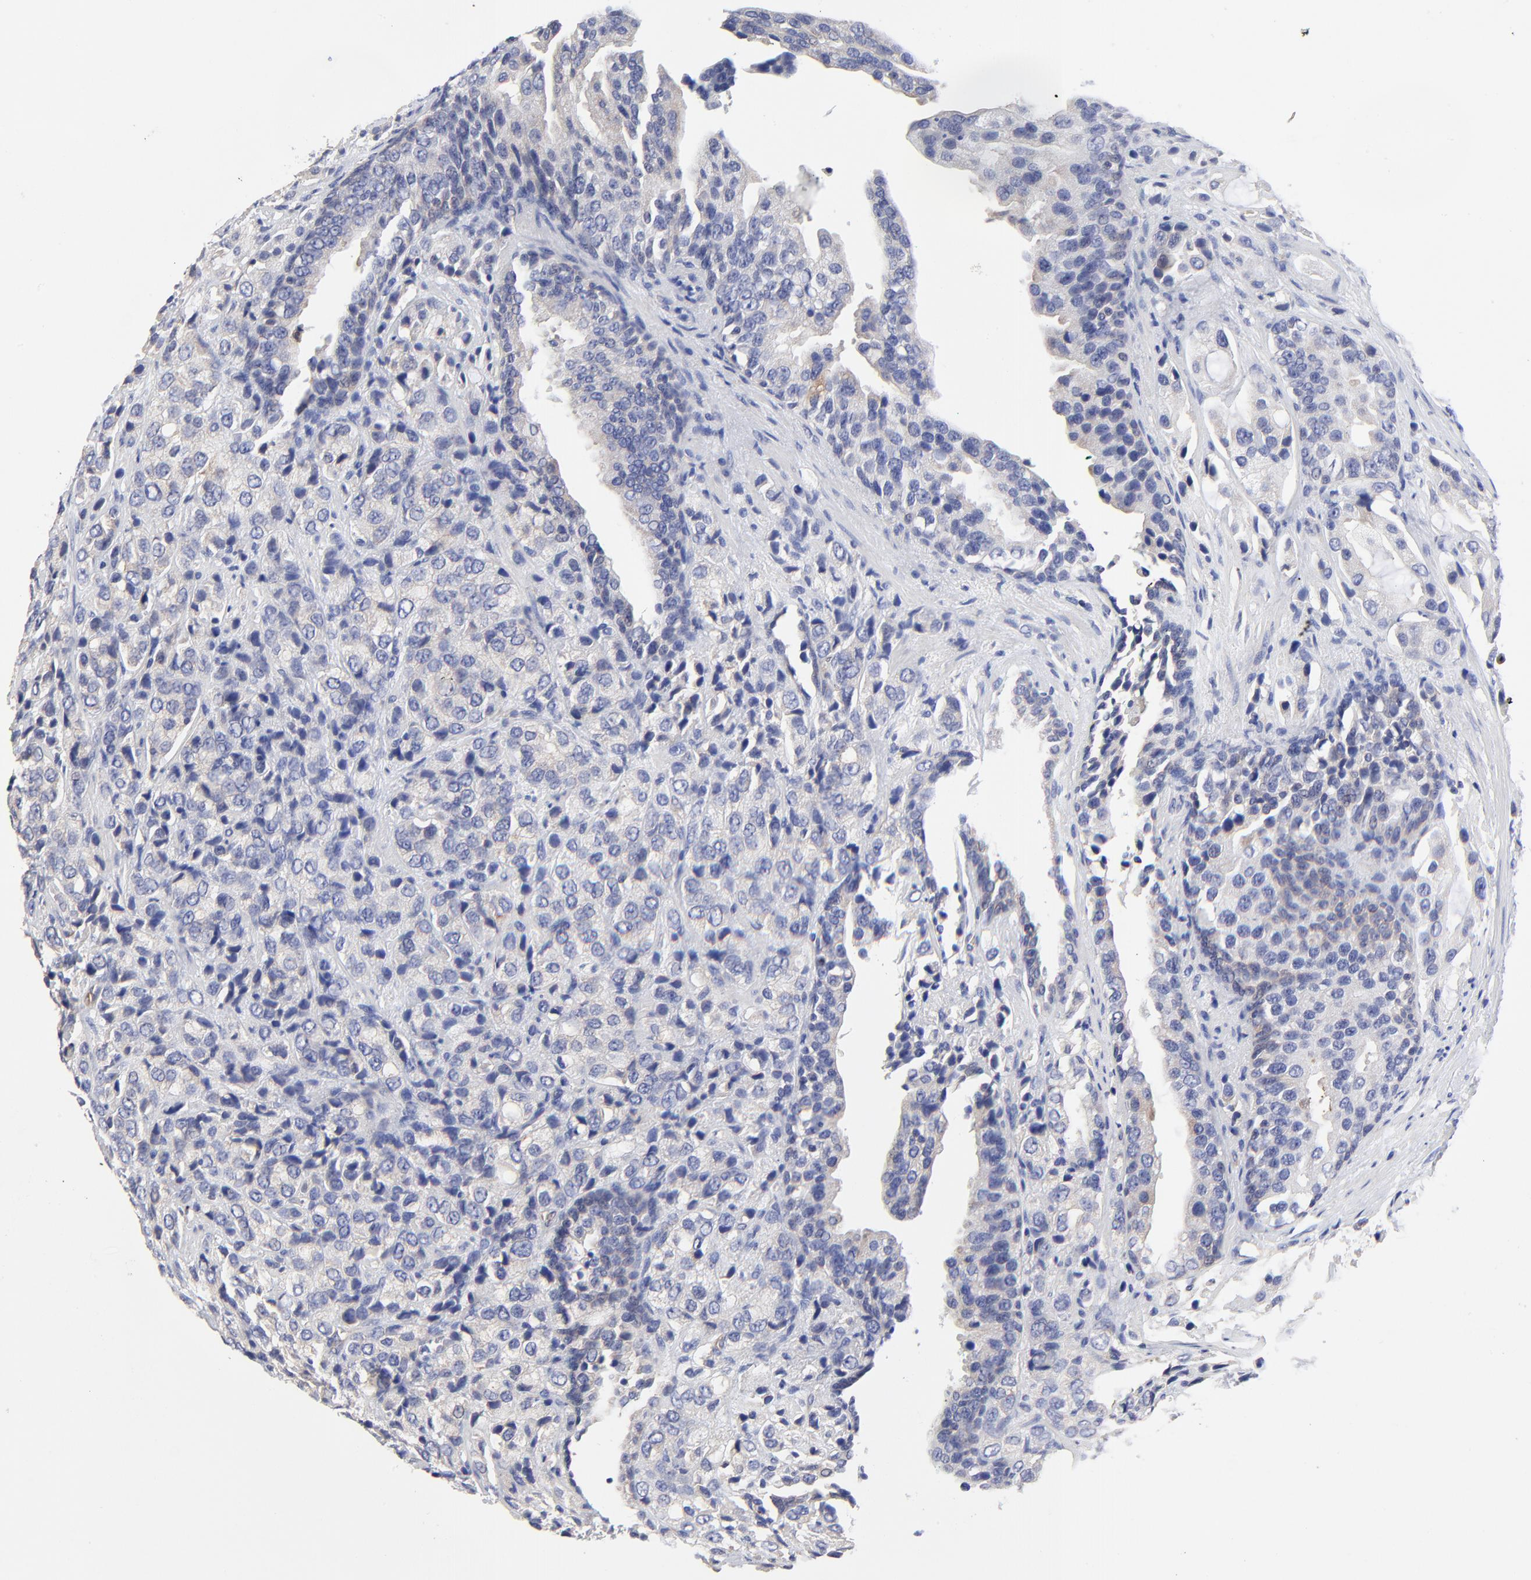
{"staining": {"intensity": "negative", "quantity": "none", "location": "none"}, "tissue": "prostate cancer", "cell_type": "Tumor cells", "image_type": "cancer", "snomed": [{"axis": "morphology", "description": "Adenocarcinoma, High grade"}, {"axis": "topography", "description": "Prostate"}], "caption": "Immunohistochemistry (IHC) of human prostate adenocarcinoma (high-grade) shows no expression in tumor cells. (DAB IHC, high magnification).", "gene": "SULF2", "patient": {"sex": "male", "age": 70}}